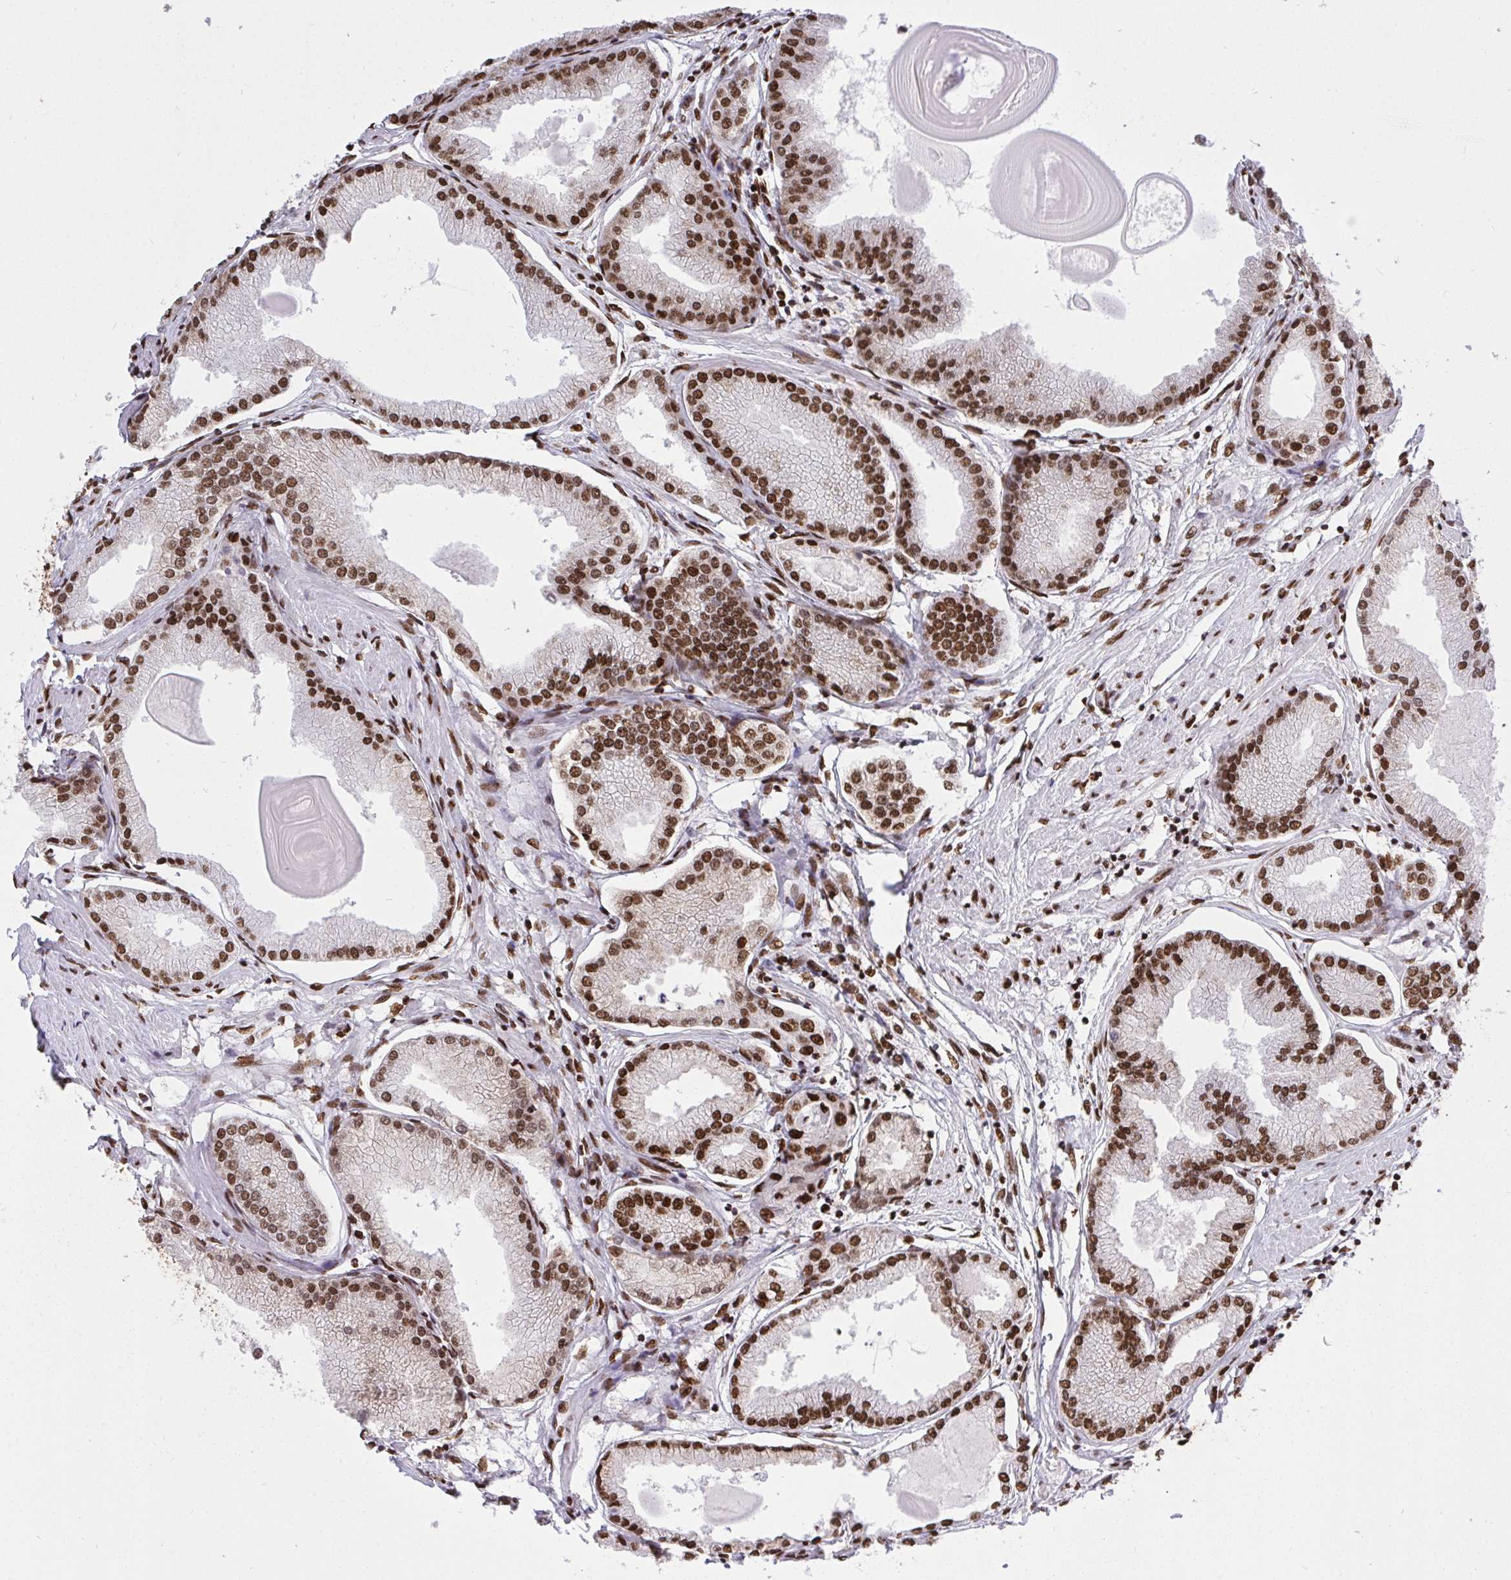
{"staining": {"intensity": "strong", "quantity": ">75%", "location": "nuclear"}, "tissue": "prostate cancer", "cell_type": "Tumor cells", "image_type": "cancer", "snomed": [{"axis": "morphology", "description": "Adenocarcinoma, High grade"}, {"axis": "topography", "description": "Prostate"}], "caption": "Adenocarcinoma (high-grade) (prostate) tissue exhibits strong nuclear positivity in about >75% of tumor cells, visualized by immunohistochemistry.", "gene": "HNRNPL", "patient": {"sex": "male", "age": 68}}